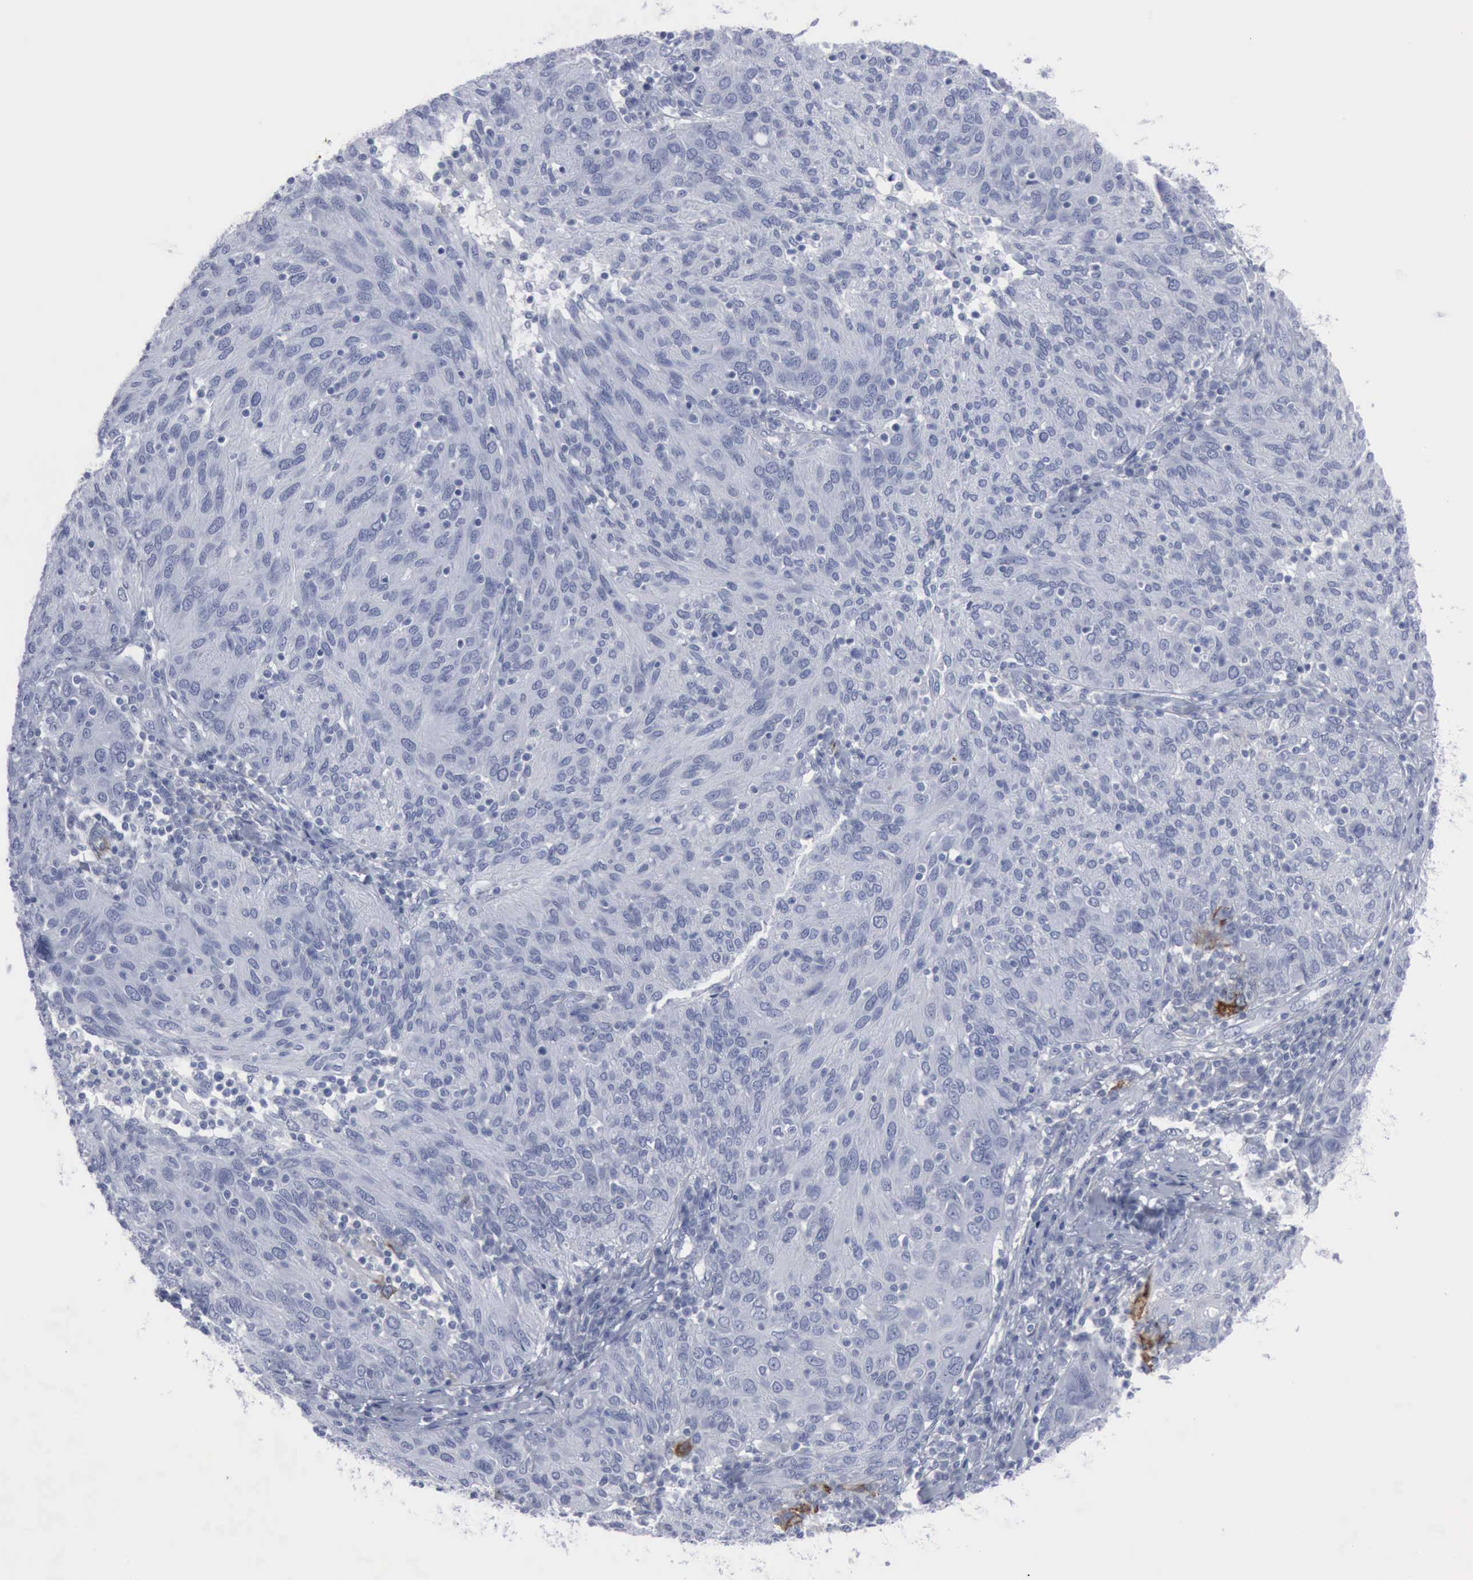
{"staining": {"intensity": "negative", "quantity": "none", "location": "none"}, "tissue": "ovarian cancer", "cell_type": "Tumor cells", "image_type": "cancer", "snomed": [{"axis": "morphology", "description": "Carcinoma, endometroid"}, {"axis": "topography", "description": "Ovary"}], "caption": "Immunohistochemistry (IHC) of ovarian cancer displays no expression in tumor cells.", "gene": "VCAM1", "patient": {"sex": "female", "age": 50}}